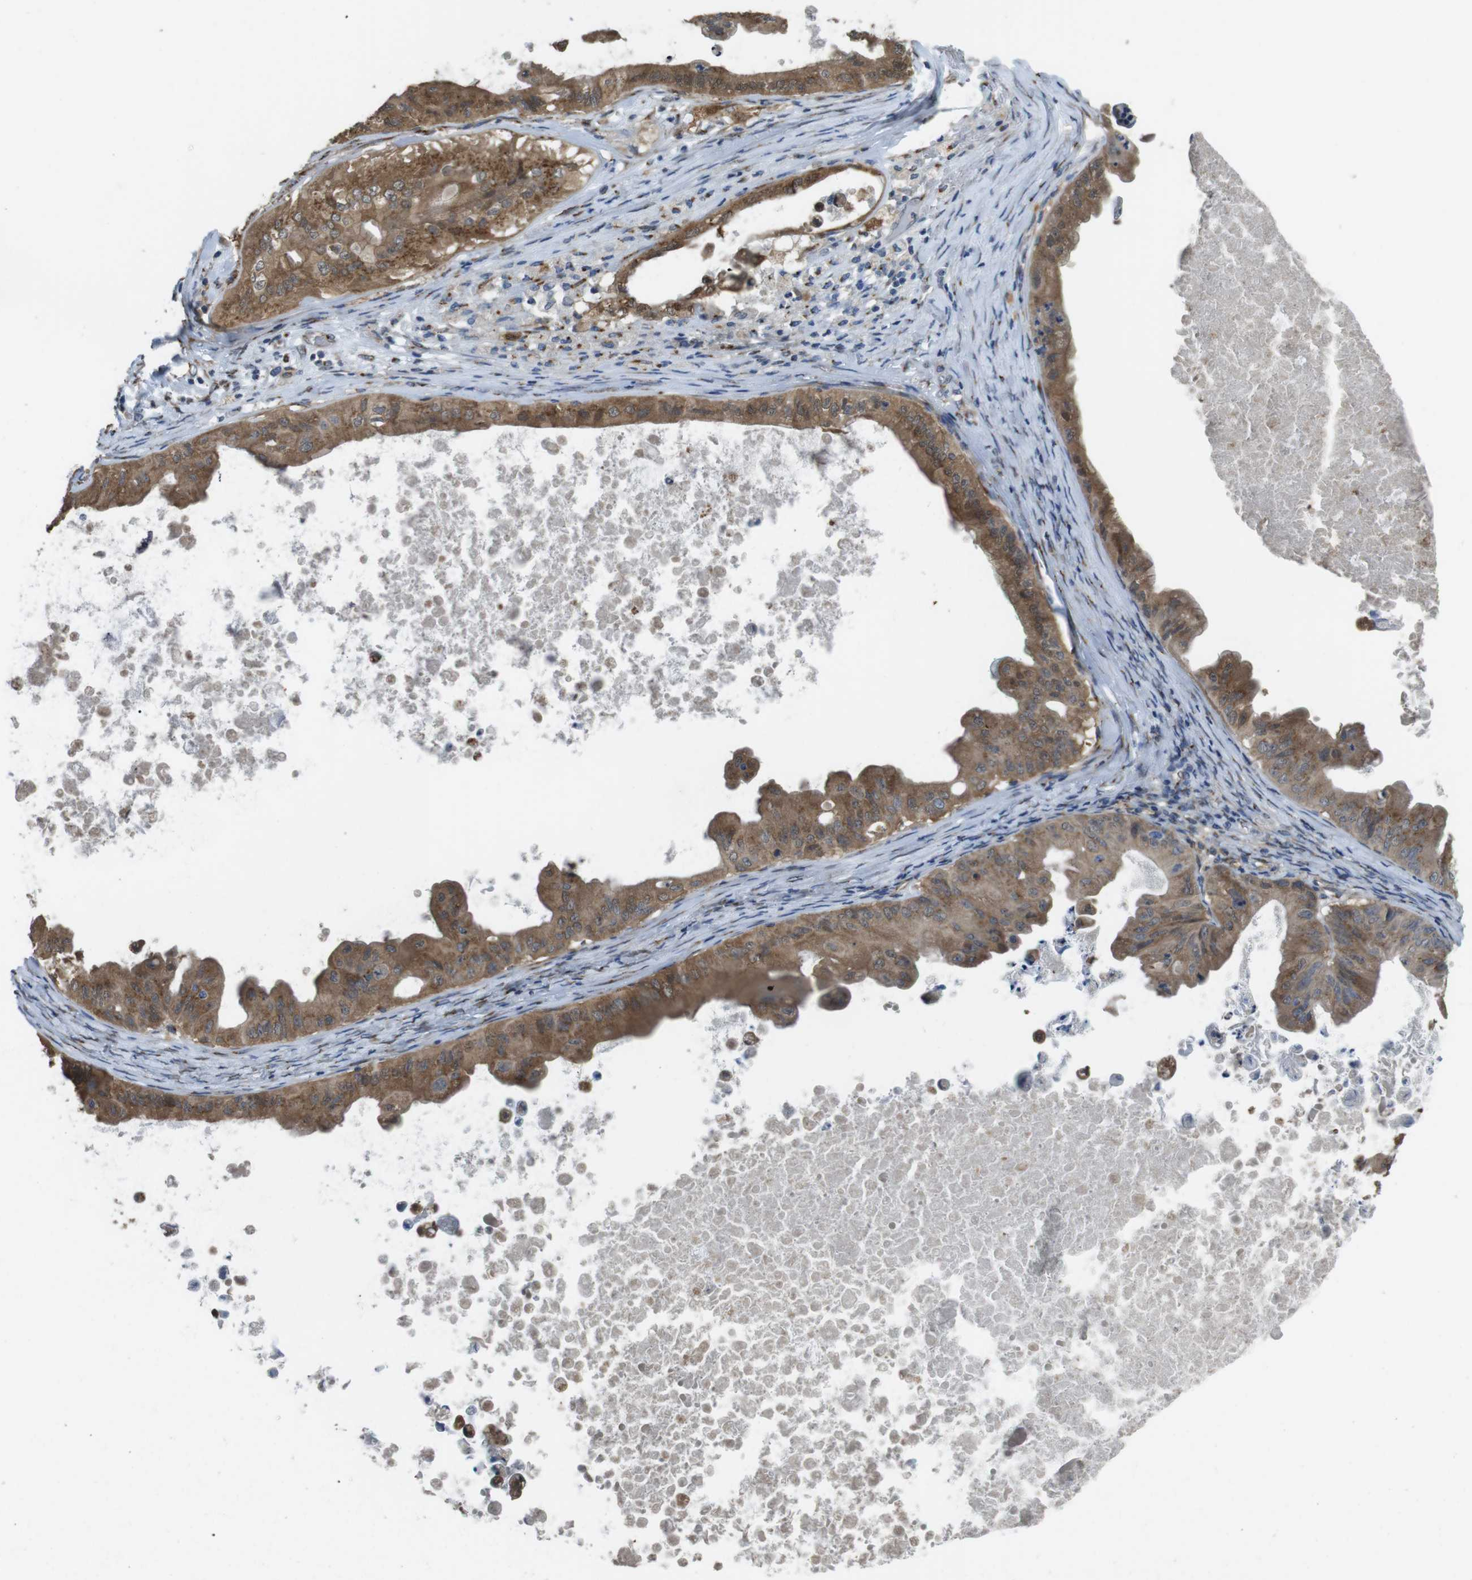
{"staining": {"intensity": "moderate", "quantity": ">75%", "location": "cytoplasmic/membranous"}, "tissue": "ovarian cancer", "cell_type": "Tumor cells", "image_type": "cancer", "snomed": [{"axis": "morphology", "description": "Cystadenocarcinoma, mucinous, NOS"}, {"axis": "topography", "description": "Ovary"}], "caption": "Mucinous cystadenocarcinoma (ovarian) tissue reveals moderate cytoplasmic/membranous positivity in approximately >75% of tumor cells, visualized by immunohistochemistry.", "gene": "RAB6A", "patient": {"sex": "female", "age": 37}}